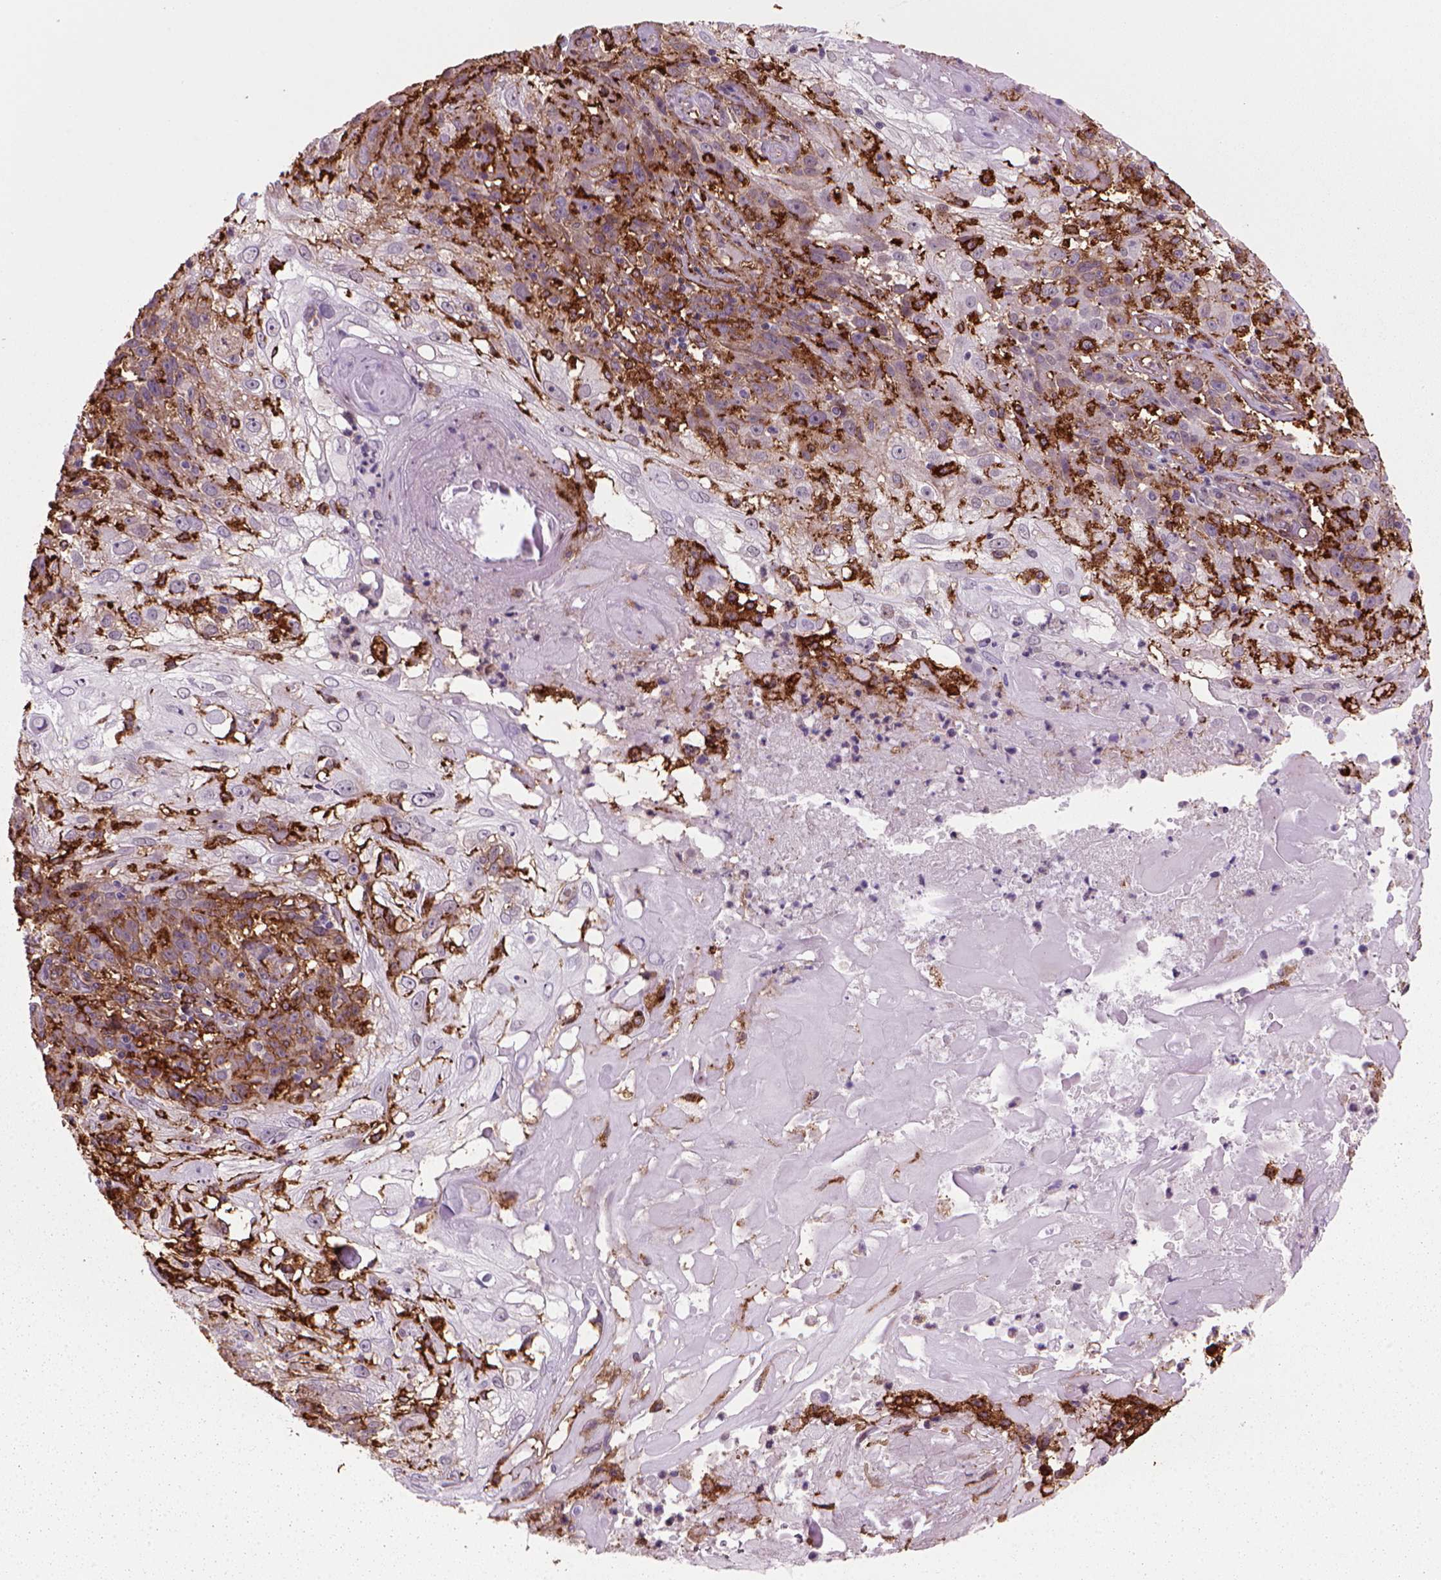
{"staining": {"intensity": "strong", "quantity": "25%-75%", "location": "cytoplasmic/membranous"}, "tissue": "skin cancer", "cell_type": "Tumor cells", "image_type": "cancer", "snomed": [{"axis": "morphology", "description": "Normal tissue, NOS"}, {"axis": "morphology", "description": "Squamous cell carcinoma, NOS"}, {"axis": "topography", "description": "Skin"}], "caption": "Immunohistochemical staining of skin cancer (squamous cell carcinoma) exhibits high levels of strong cytoplasmic/membranous staining in approximately 25%-75% of tumor cells. (DAB = brown stain, brightfield microscopy at high magnification).", "gene": "MARCKS", "patient": {"sex": "female", "age": 83}}